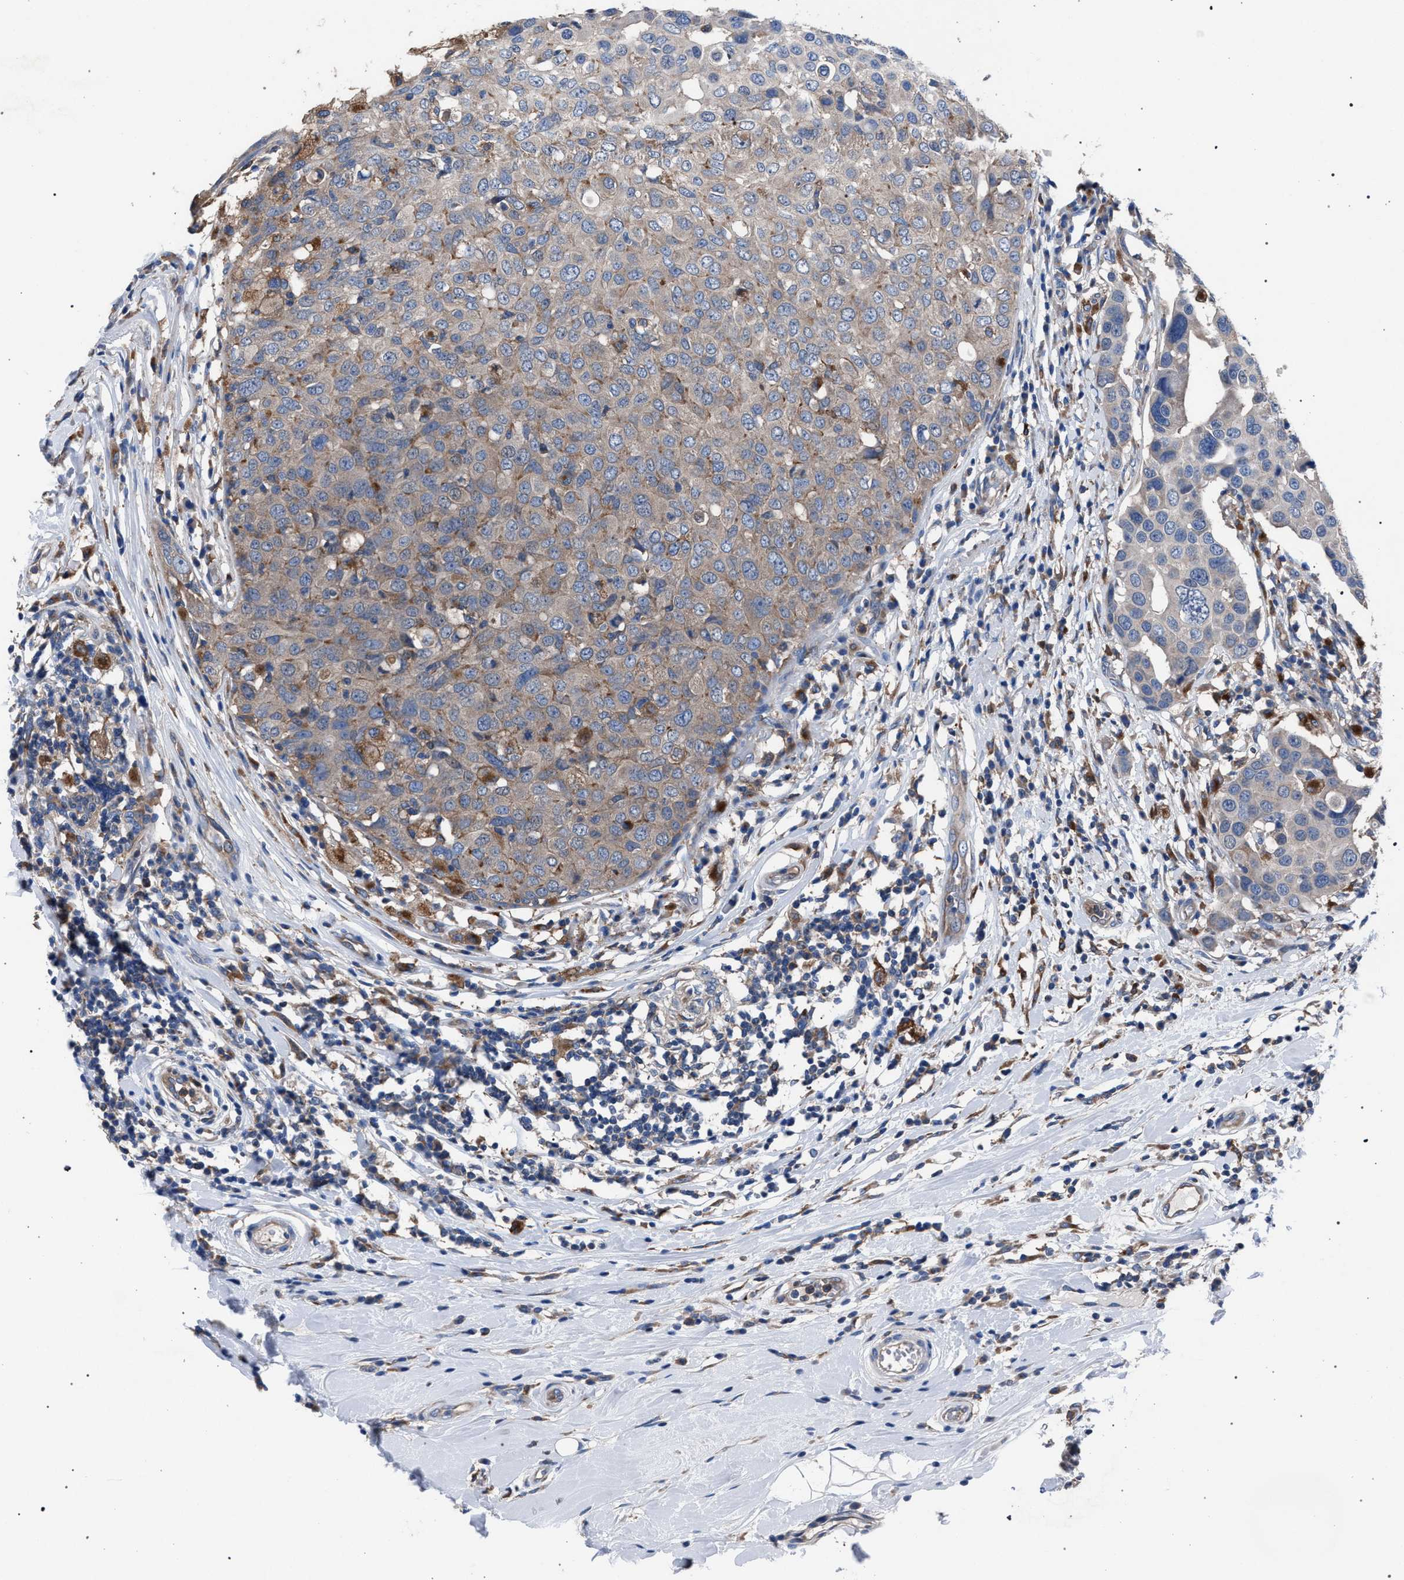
{"staining": {"intensity": "weak", "quantity": "25%-75%", "location": "cytoplasmic/membranous"}, "tissue": "breast cancer", "cell_type": "Tumor cells", "image_type": "cancer", "snomed": [{"axis": "morphology", "description": "Duct carcinoma"}, {"axis": "topography", "description": "Breast"}], "caption": "Immunohistochemistry (IHC) photomicrograph of neoplastic tissue: human invasive ductal carcinoma (breast) stained using immunohistochemistry reveals low levels of weak protein expression localized specifically in the cytoplasmic/membranous of tumor cells, appearing as a cytoplasmic/membranous brown color.", "gene": "ATP6V0A1", "patient": {"sex": "female", "age": 27}}